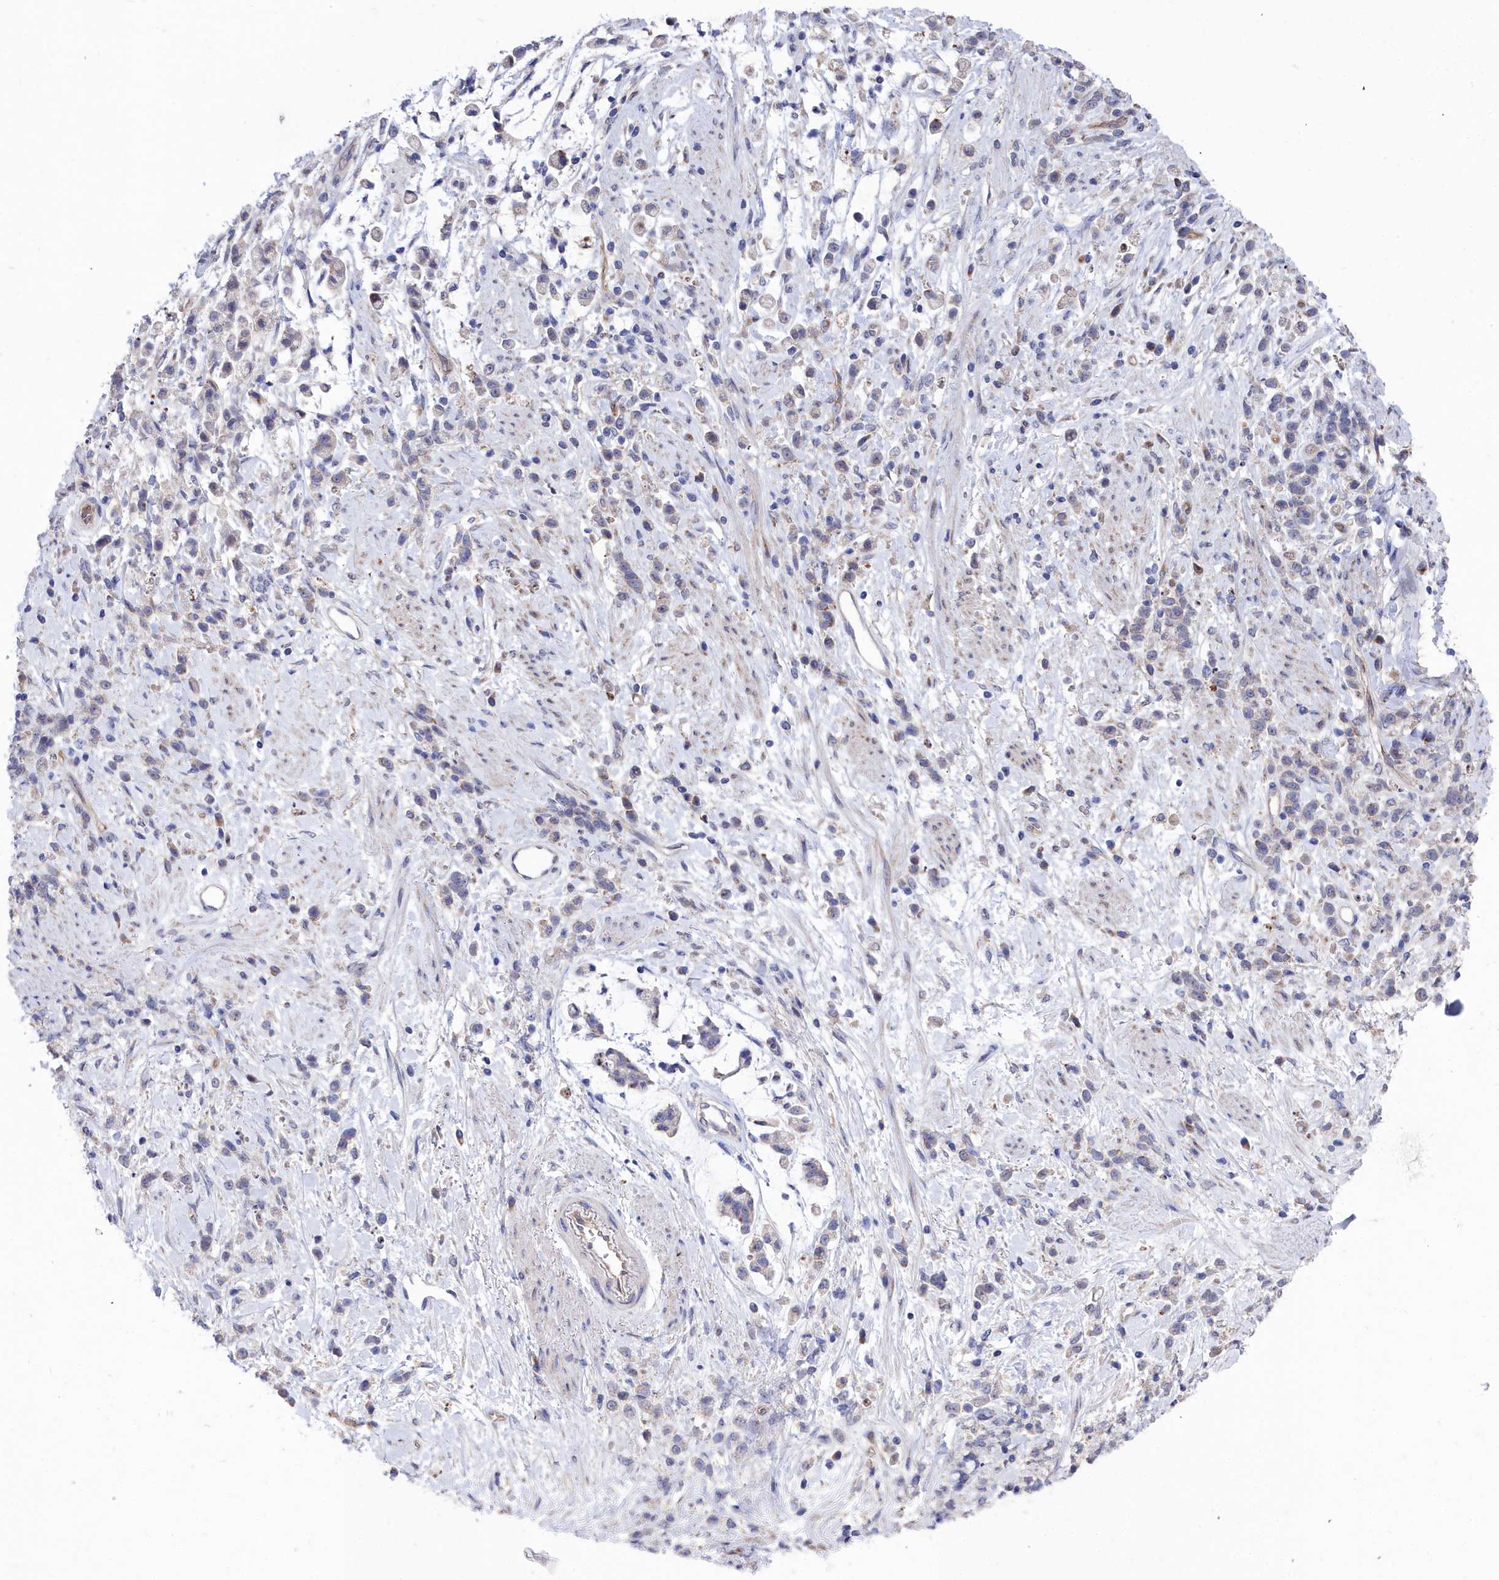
{"staining": {"intensity": "negative", "quantity": "none", "location": "none"}, "tissue": "stomach cancer", "cell_type": "Tumor cells", "image_type": "cancer", "snomed": [{"axis": "morphology", "description": "Adenocarcinoma, NOS"}, {"axis": "topography", "description": "Stomach"}], "caption": "Immunohistochemistry (IHC) histopathology image of neoplastic tissue: human adenocarcinoma (stomach) stained with DAB (3,3'-diaminobenzidine) reveals no significant protein staining in tumor cells.", "gene": "RDX", "patient": {"sex": "female", "age": 60}}